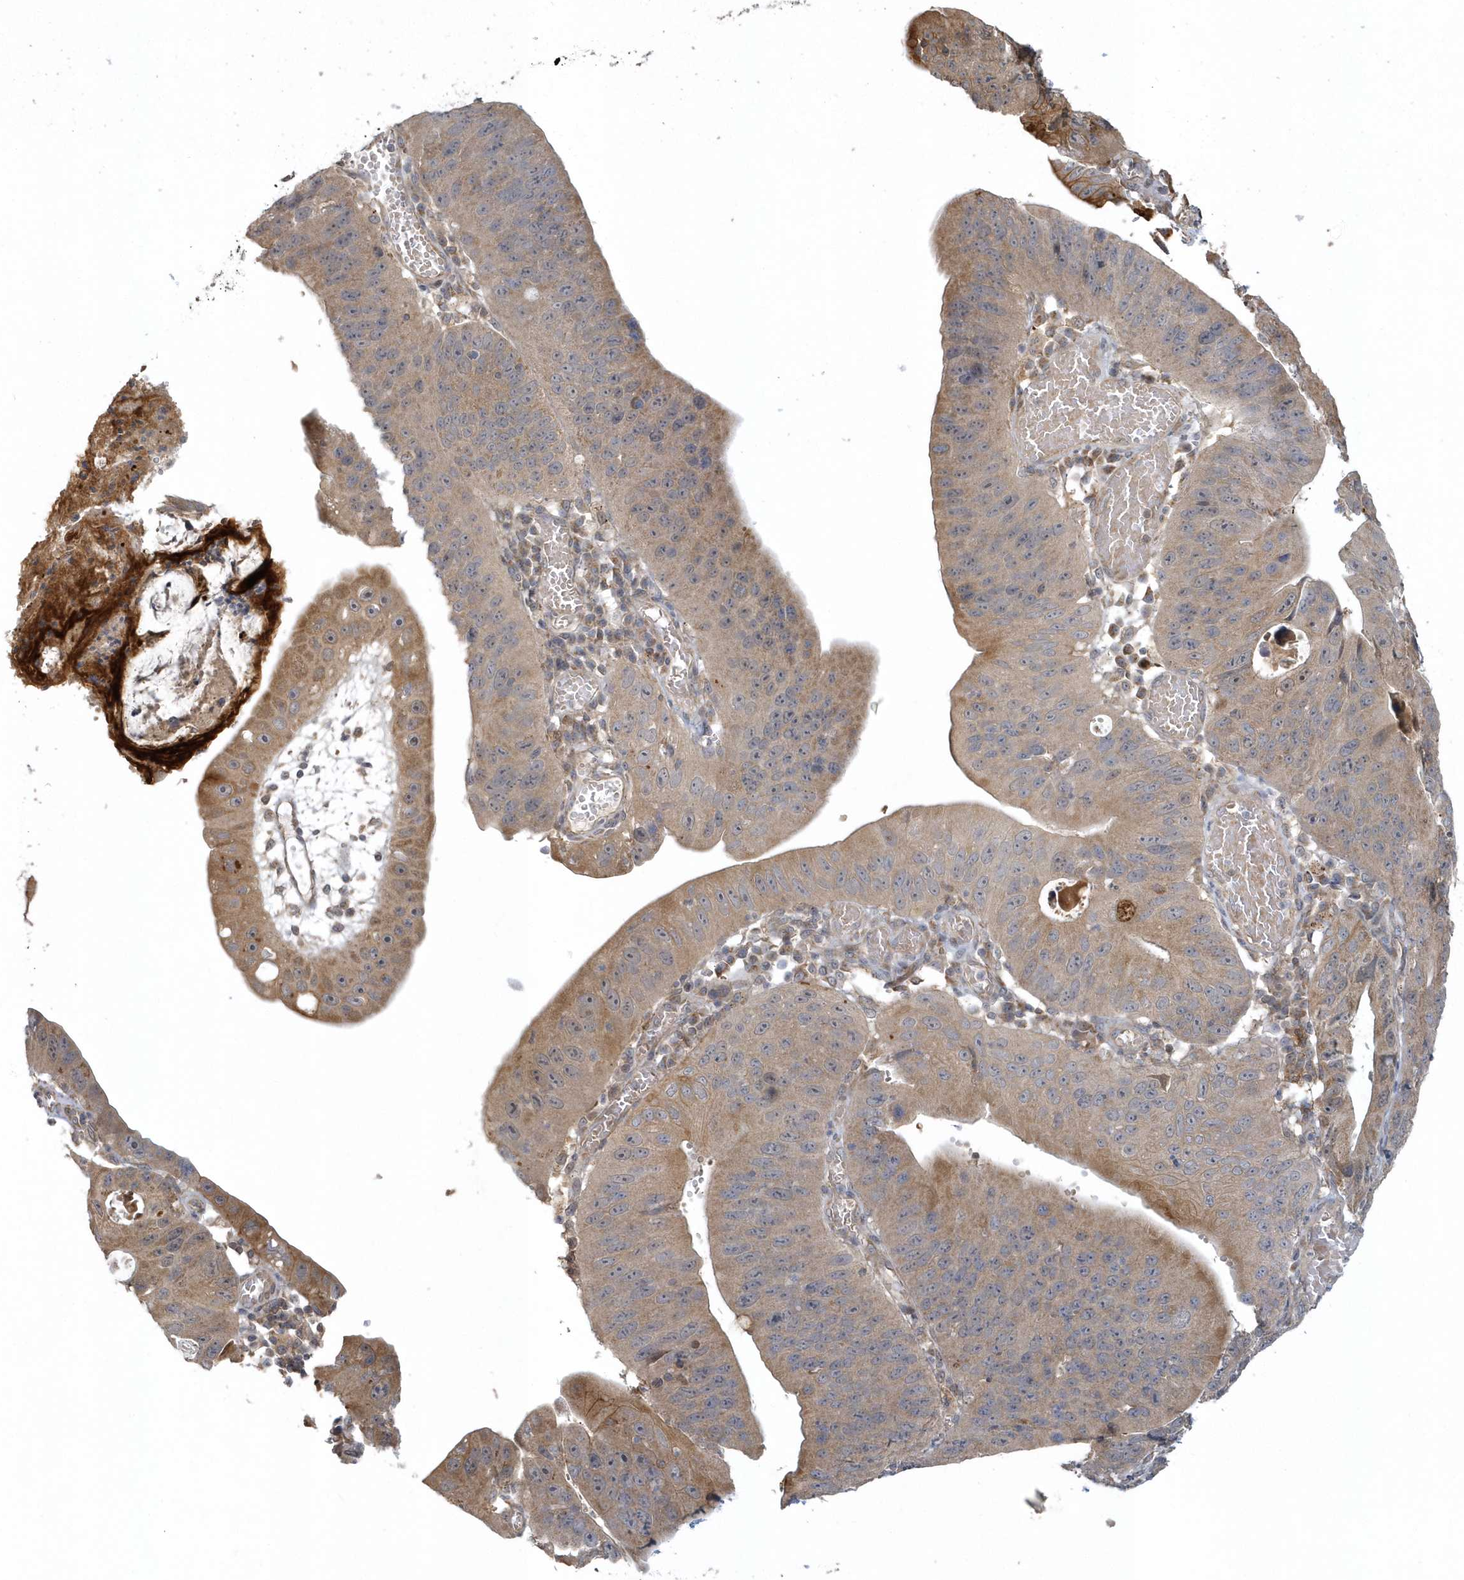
{"staining": {"intensity": "moderate", "quantity": ">75%", "location": "cytoplasmic/membranous"}, "tissue": "stomach cancer", "cell_type": "Tumor cells", "image_type": "cancer", "snomed": [{"axis": "morphology", "description": "Adenocarcinoma, NOS"}, {"axis": "topography", "description": "Stomach"}], "caption": "Immunohistochemistry (DAB (3,3'-diaminobenzidine)) staining of stomach cancer (adenocarcinoma) demonstrates moderate cytoplasmic/membranous protein positivity in approximately >75% of tumor cells.", "gene": "THG1L", "patient": {"sex": "male", "age": 59}}